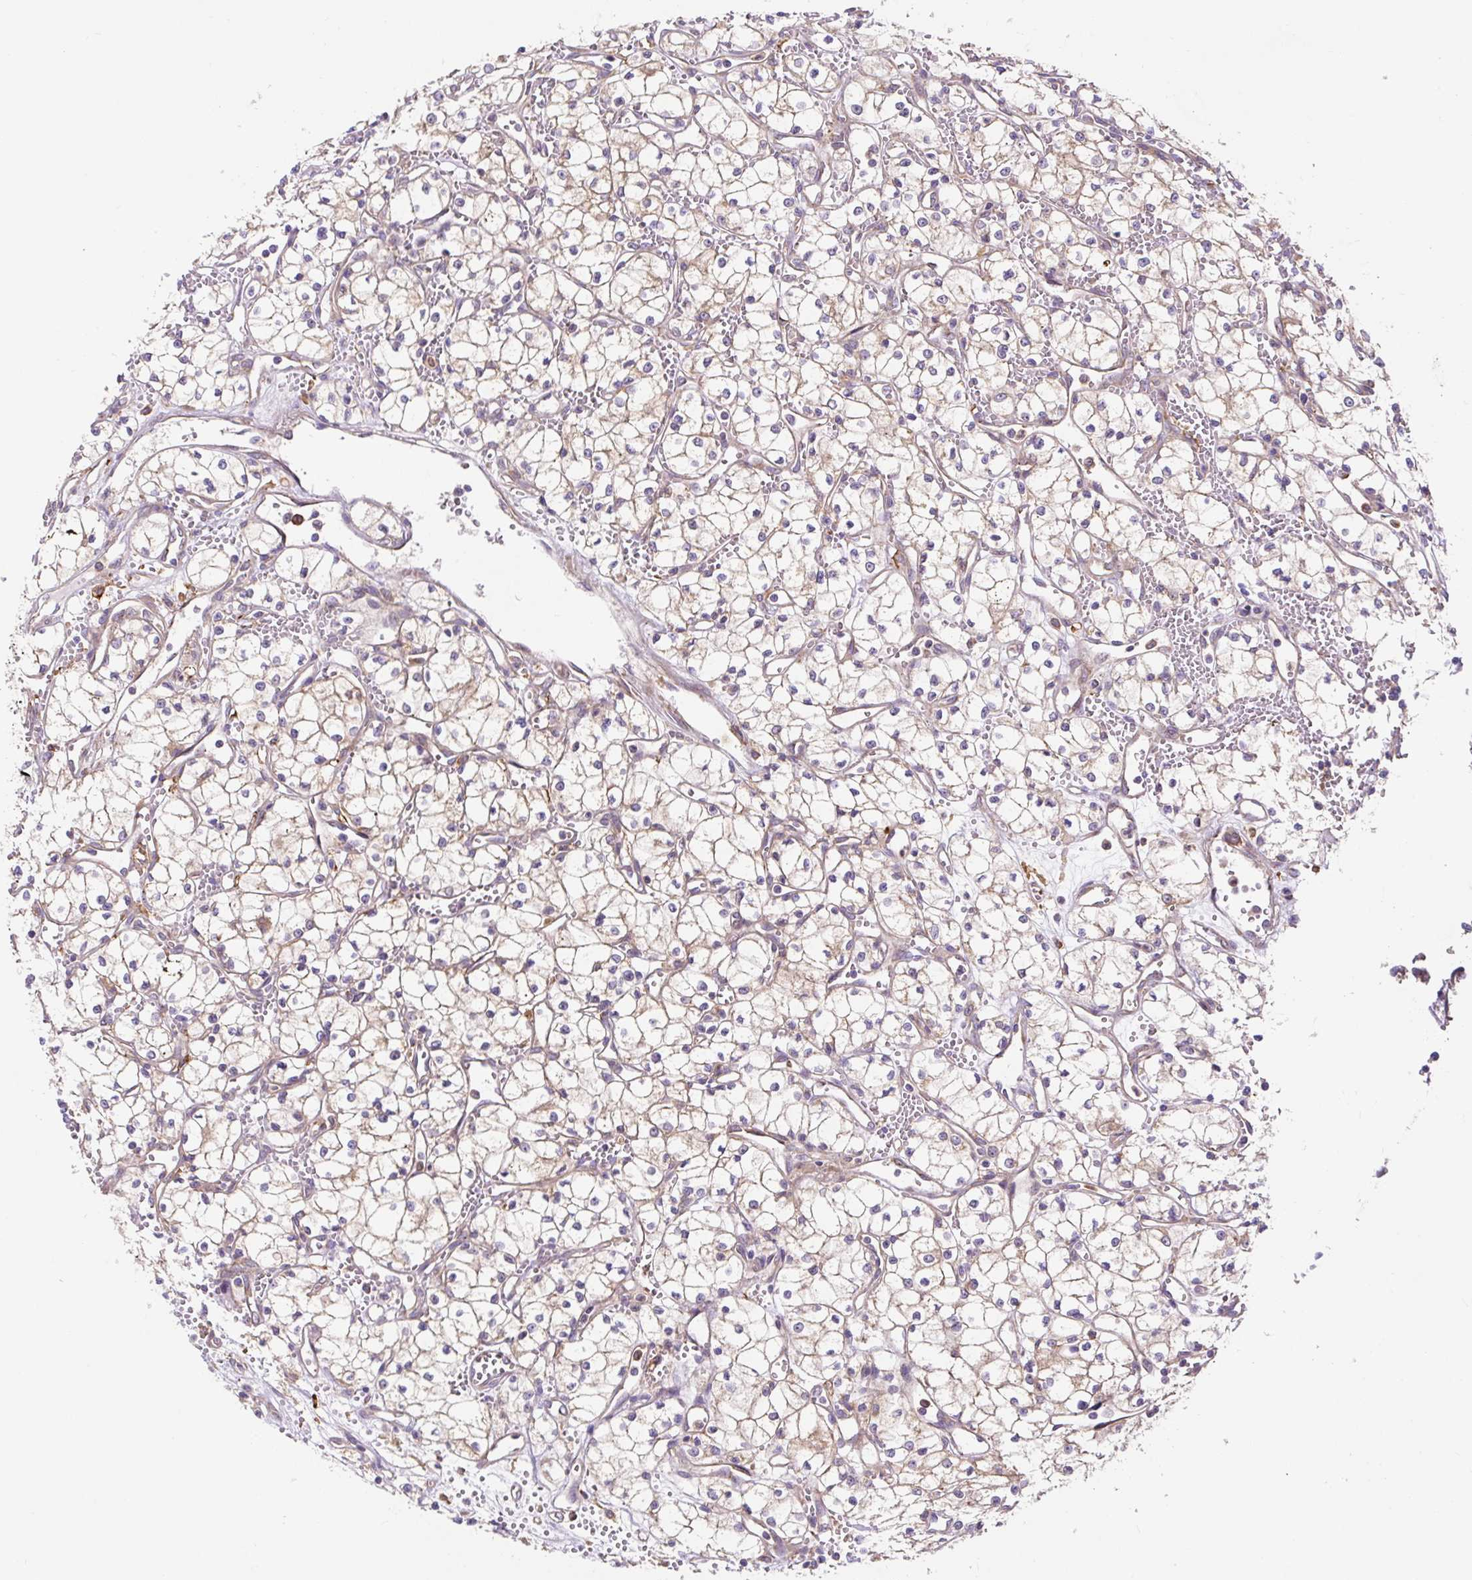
{"staining": {"intensity": "weak", "quantity": ">75%", "location": "cytoplasmic/membranous"}, "tissue": "renal cancer", "cell_type": "Tumor cells", "image_type": "cancer", "snomed": [{"axis": "morphology", "description": "Adenocarcinoma, NOS"}, {"axis": "topography", "description": "Kidney"}], "caption": "Renal cancer (adenocarcinoma) stained with a protein marker shows weak staining in tumor cells.", "gene": "TRIAP1", "patient": {"sex": "male", "age": 59}}